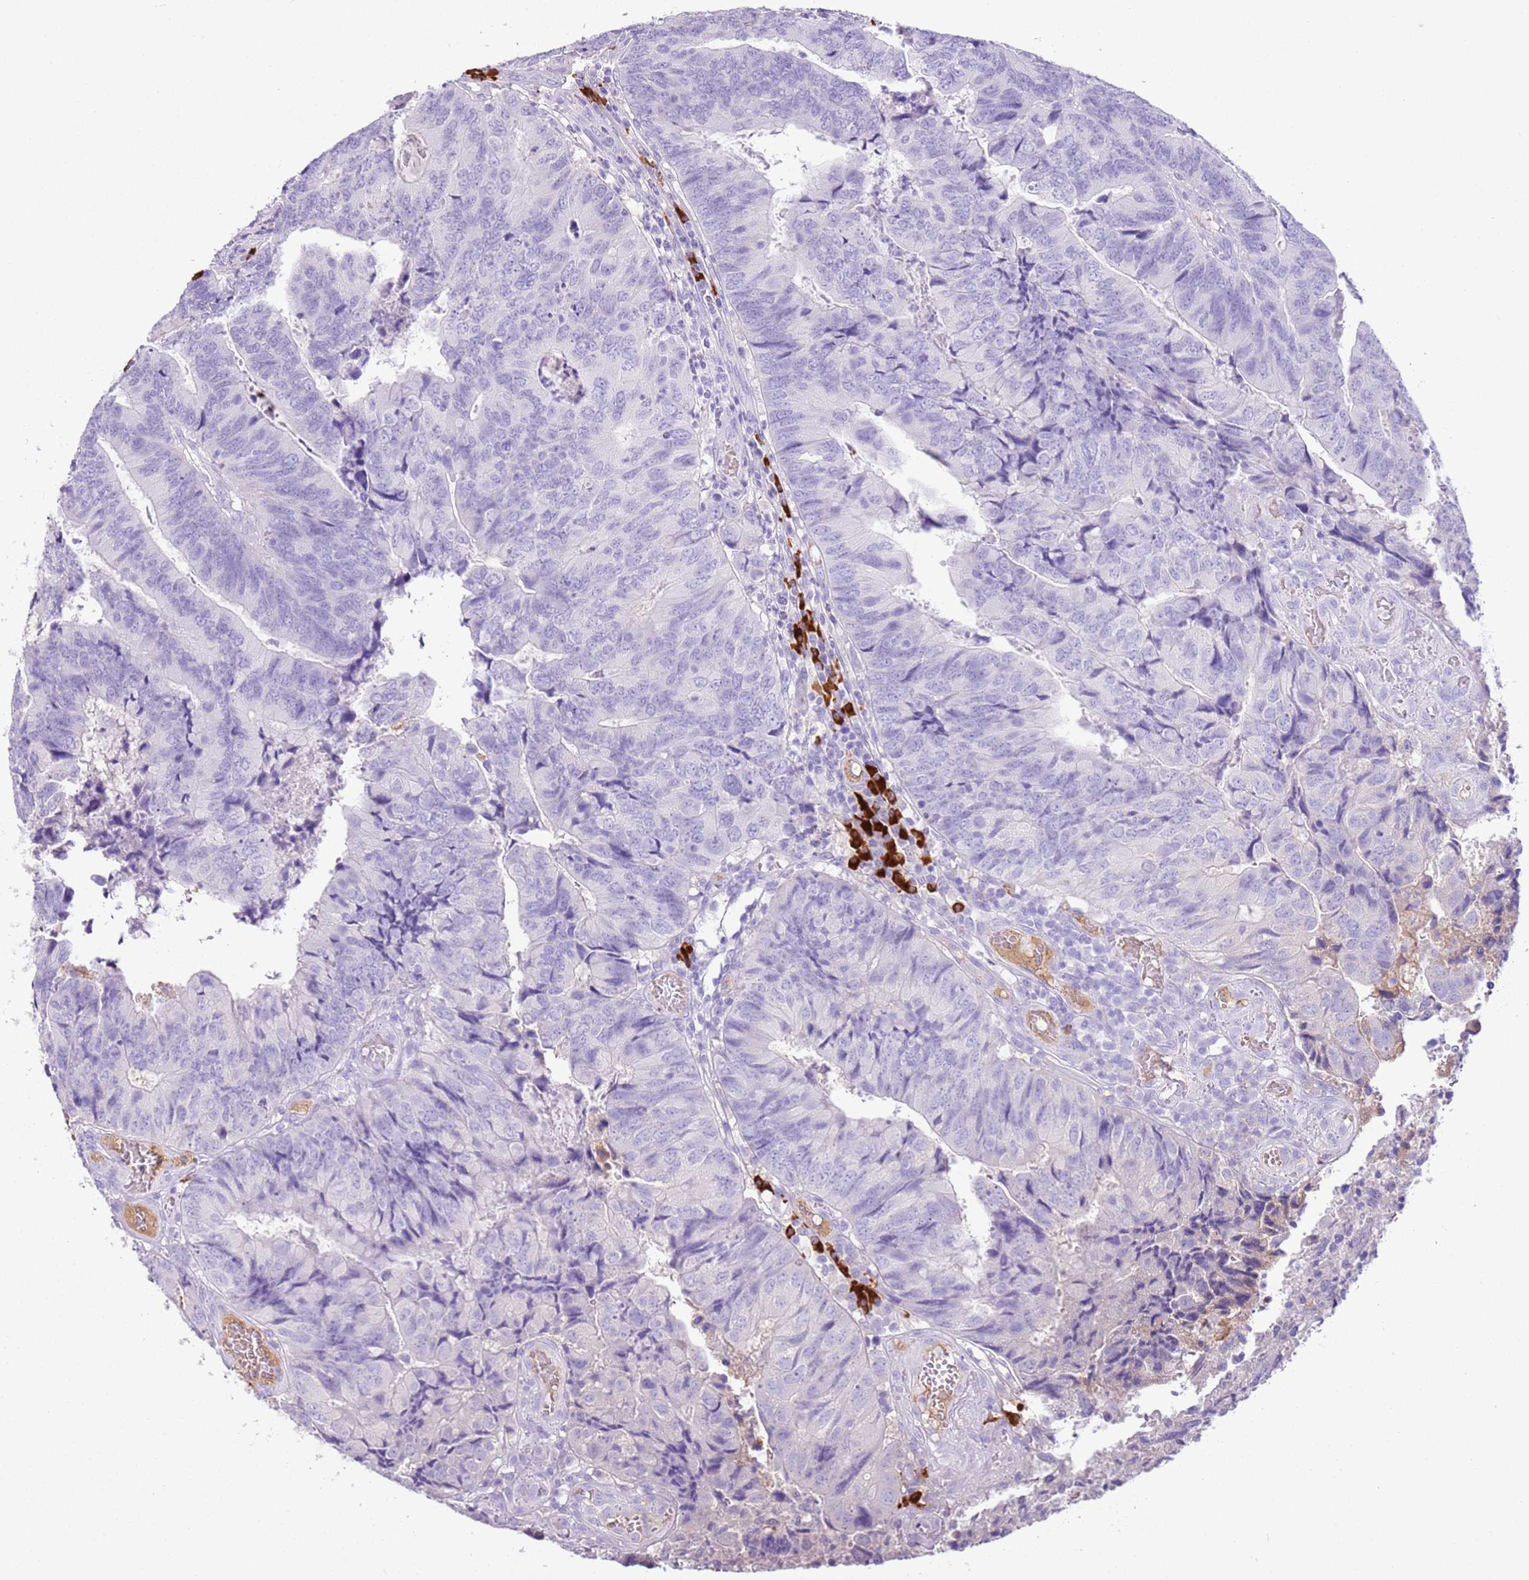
{"staining": {"intensity": "negative", "quantity": "none", "location": "none"}, "tissue": "colorectal cancer", "cell_type": "Tumor cells", "image_type": "cancer", "snomed": [{"axis": "morphology", "description": "Adenocarcinoma, NOS"}, {"axis": "topography", "description": "Colon"}], "caption": "DAB (3,3'-diaminobenzidine) immunohistochemical staining of colorectal adenocarcinoma displays no significant expression in tumor cells. (Stains: DAB immunohistochemistry (IHC) with hematoxylin counter stain, Microscopy: brightfield microscopy at high magnification).", "gene": "IGKV3D-11", "patient": {"sex": "female", "age": 67}}